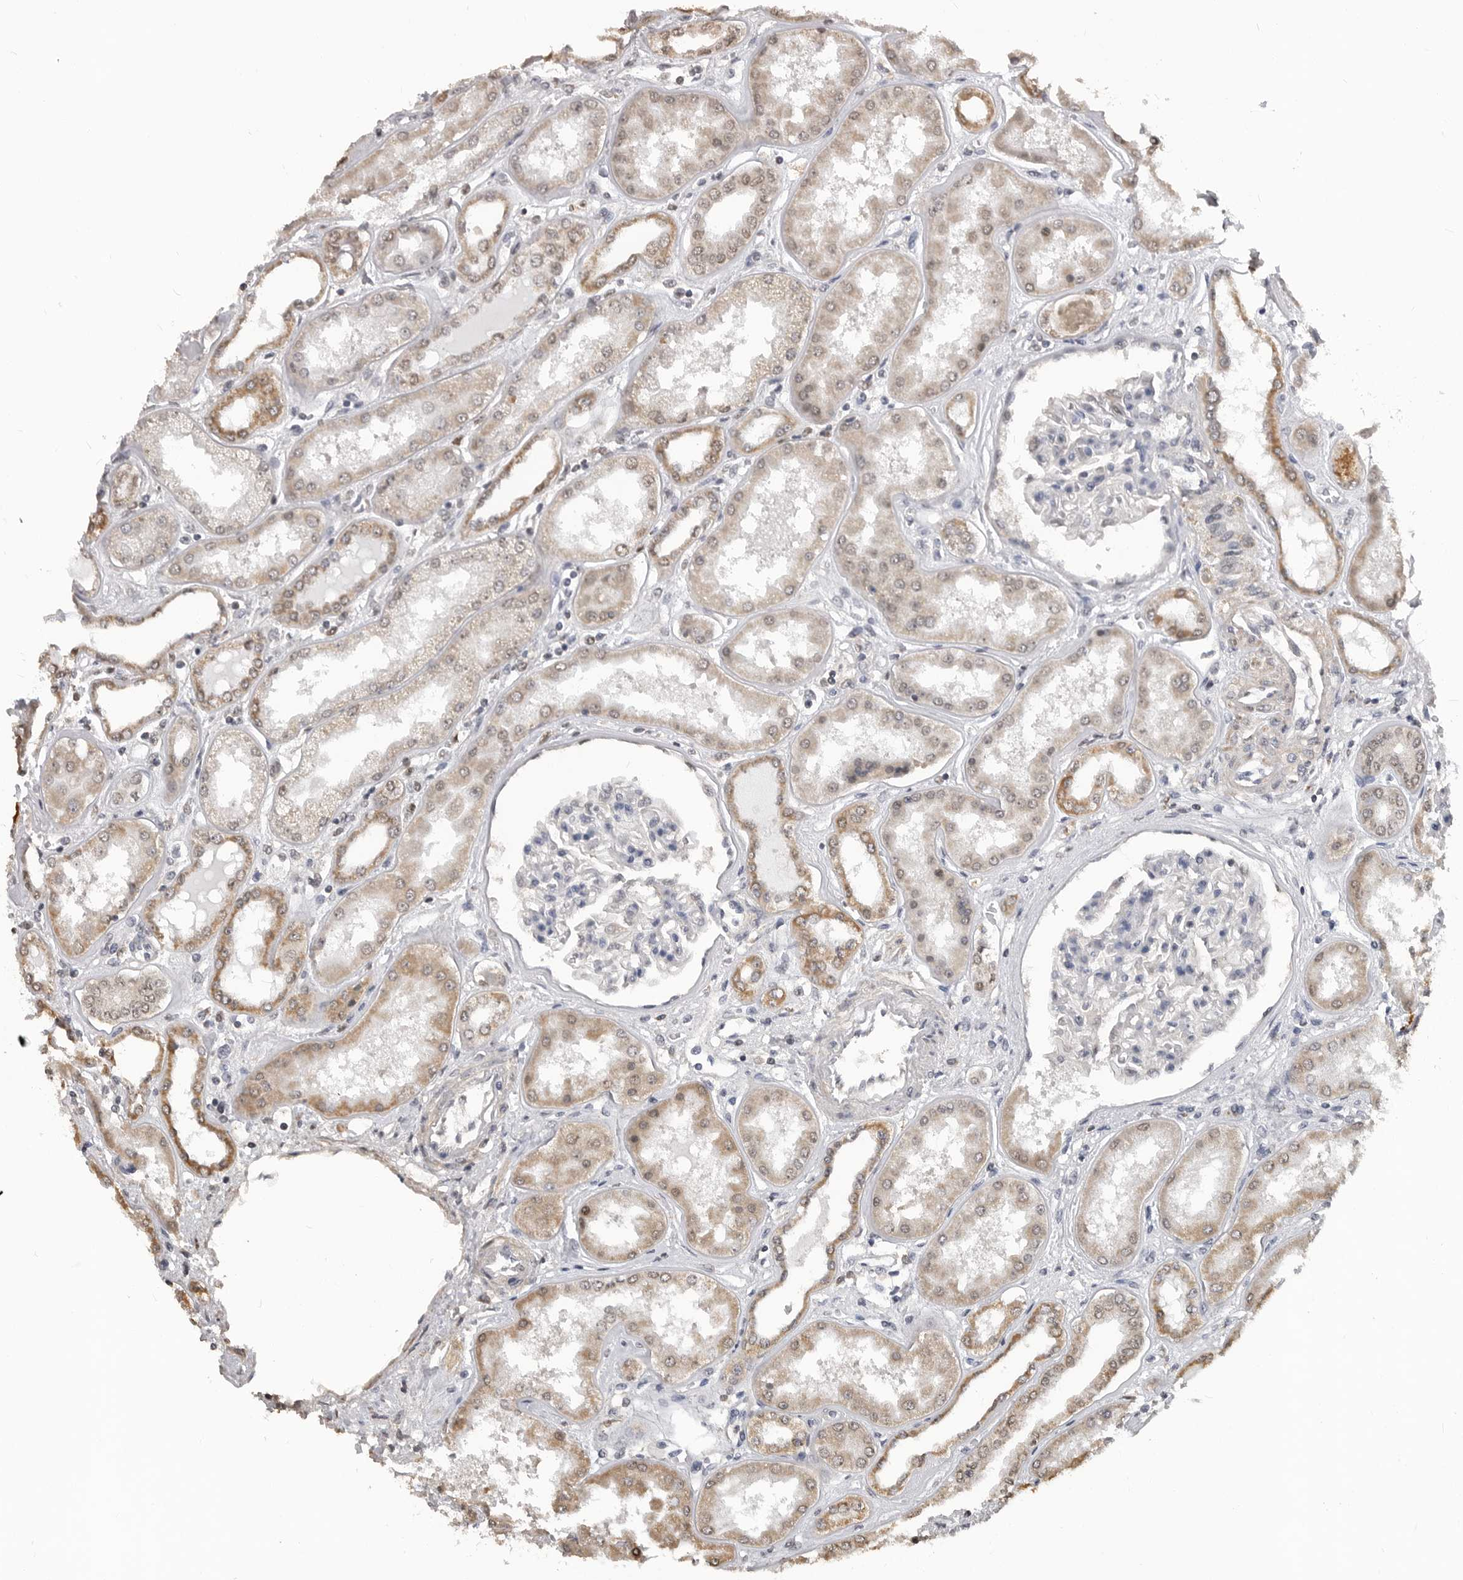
{"staining": {"intensity": "negative", "quantity": "none", "location": "none"}, "tissue": "kidney", "cell_type": "Cells in glomeruli", "image_type": "normal", "snomed": [{"axis": "morphology", "description": "Normal tissue, NOS"}, {"axis": "topography", "description": "Kidney"}], "caption": "Cells in glomeruli show no significant staining in normal kidney. (Brightfield microscopy of DAB (3,3'-diaminobenzidine) IHC at high magnification).", "gene": "SMARCC1", "patient": {"sex": "female", "age": 56}}